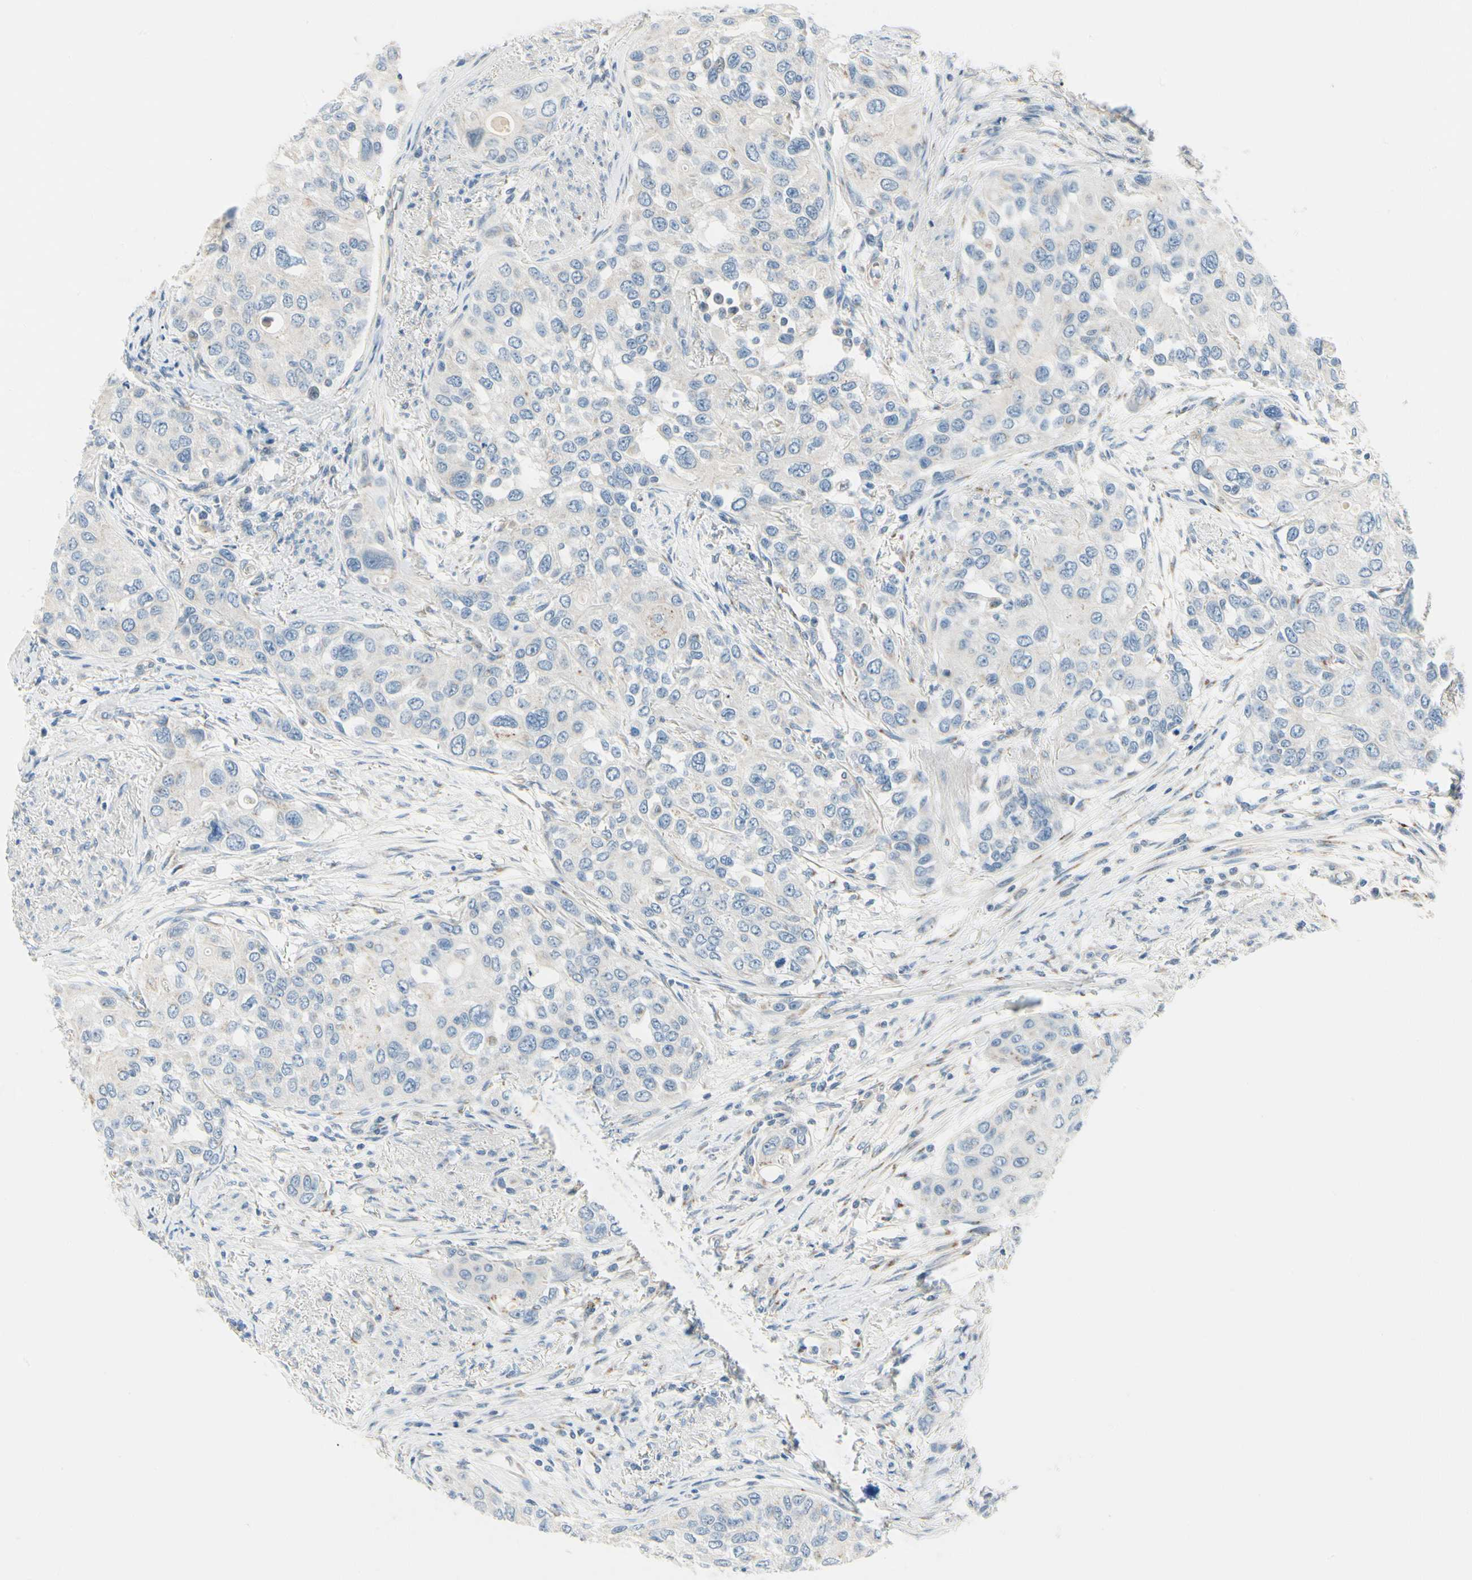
{"staining": {"intensity": "negative", "quantity": "none", "location": "none"}, "tissue": "urothelial cancer", "cell_type": "Tumor cells", "image_type": "cancer", "snomed": [{"axis": "morphology", "description": "Urothelial carcinoma, High grade"}, {"axis": "topography", "description": "Urinary bladder"}], "caption": "DAB (3,3'-diaminobenzidine) immunohistochemical staining of human urothelial carcinoma (high-grade) exhibits no significant staining in tumor cells.", "gene": "ABCA3", "patient": {"sex": "female", "age": 56}}